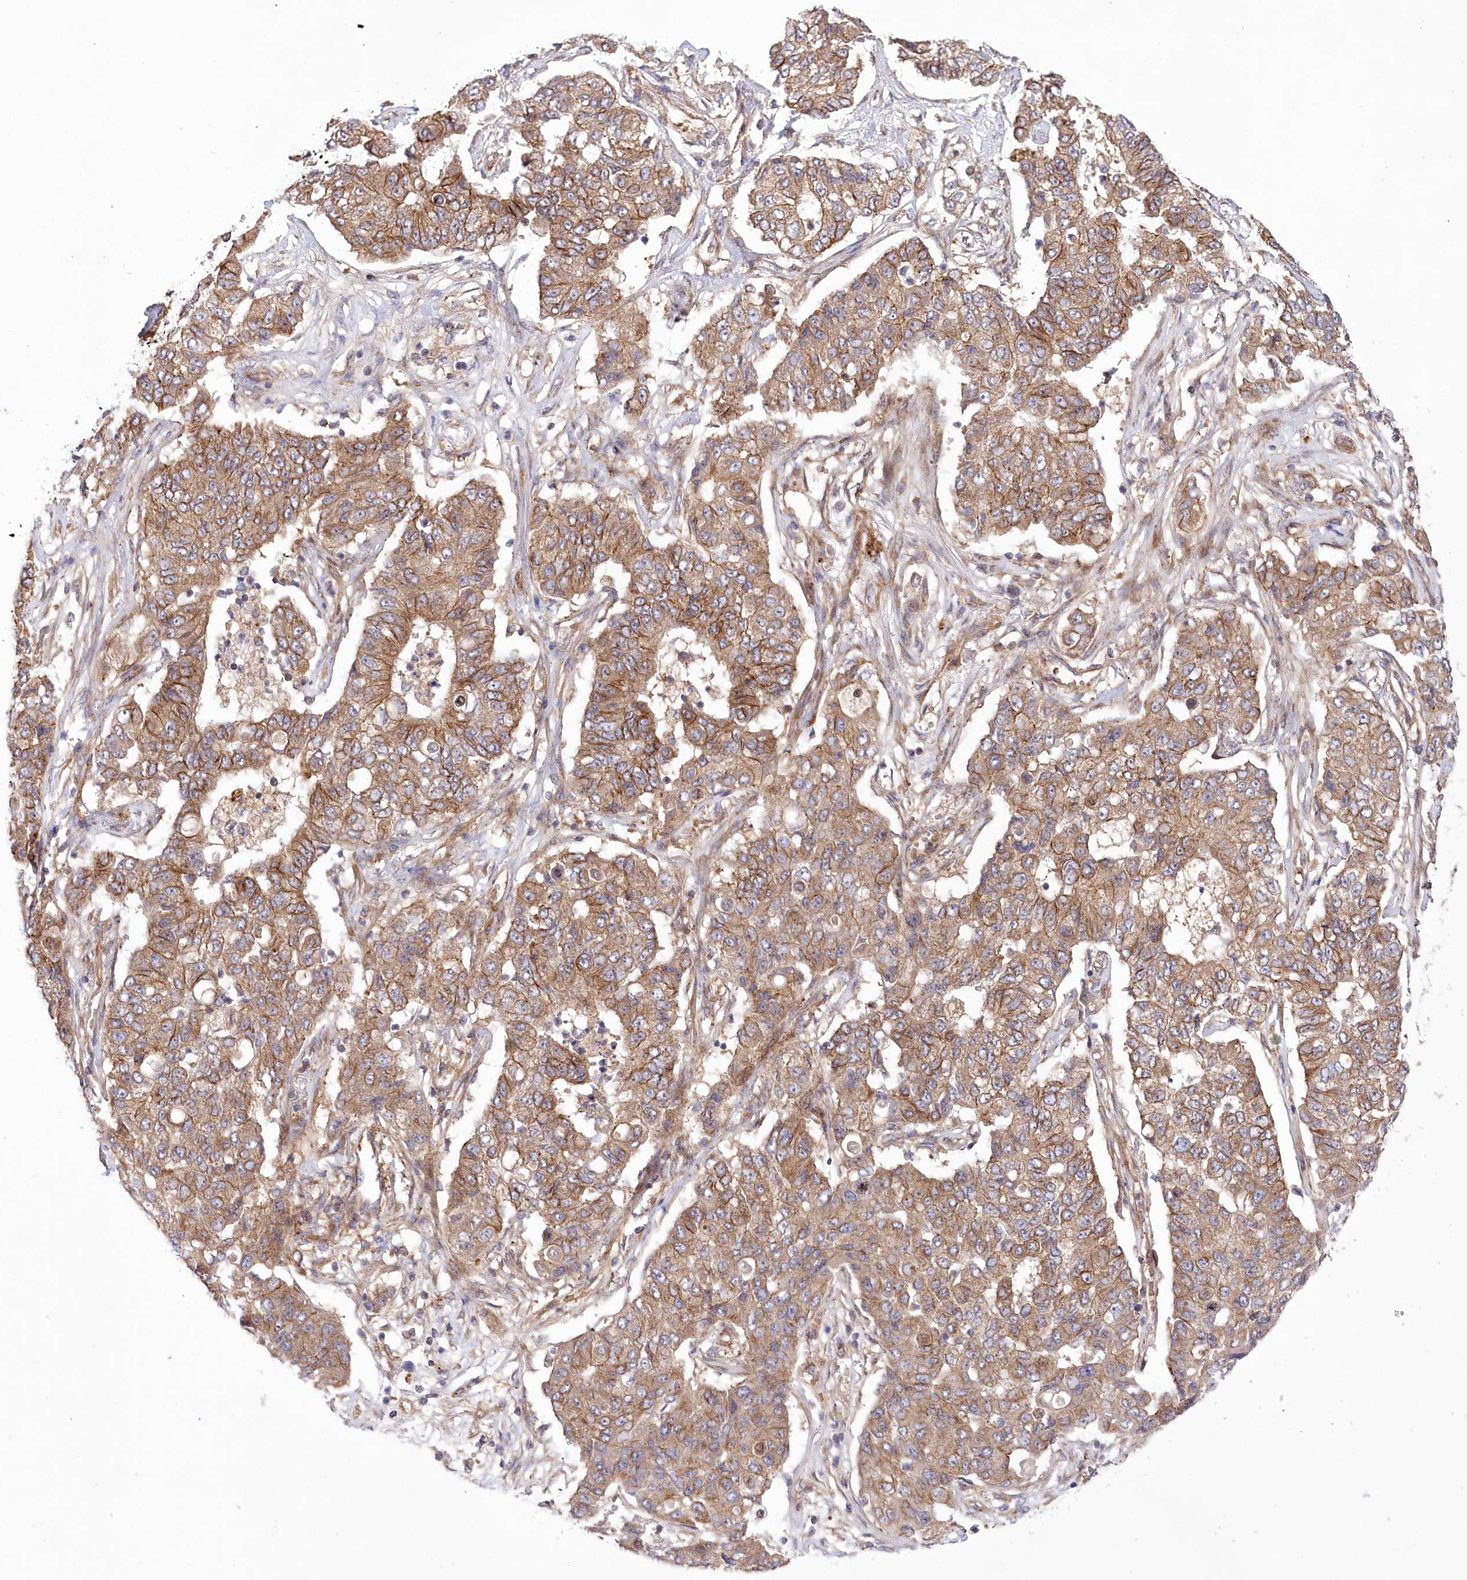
{"staining": {"intensity": "moderate", "quantity": ">75%", "location": "cytoplasmic/membranous"}, "tissue": "lung cancer", "cell_type": "Tumor cells", "image_type": "cancer", "snomed": [{"axis": "morphology", "description": "Squamous cell carcinoma, NOS"}, {"axis": "topography", "description": "Lung"}], "caption": "Immunohistochemistry of lung cancer demonstrates medium levels of moderate cytoplasmic/membranous expression in approximately >75% of tumor cells. (Brightfield microscopy of DAB IHC at high magnification).", "gene": "TRUB1", "patient": {"sex": "male", "age": 74}}